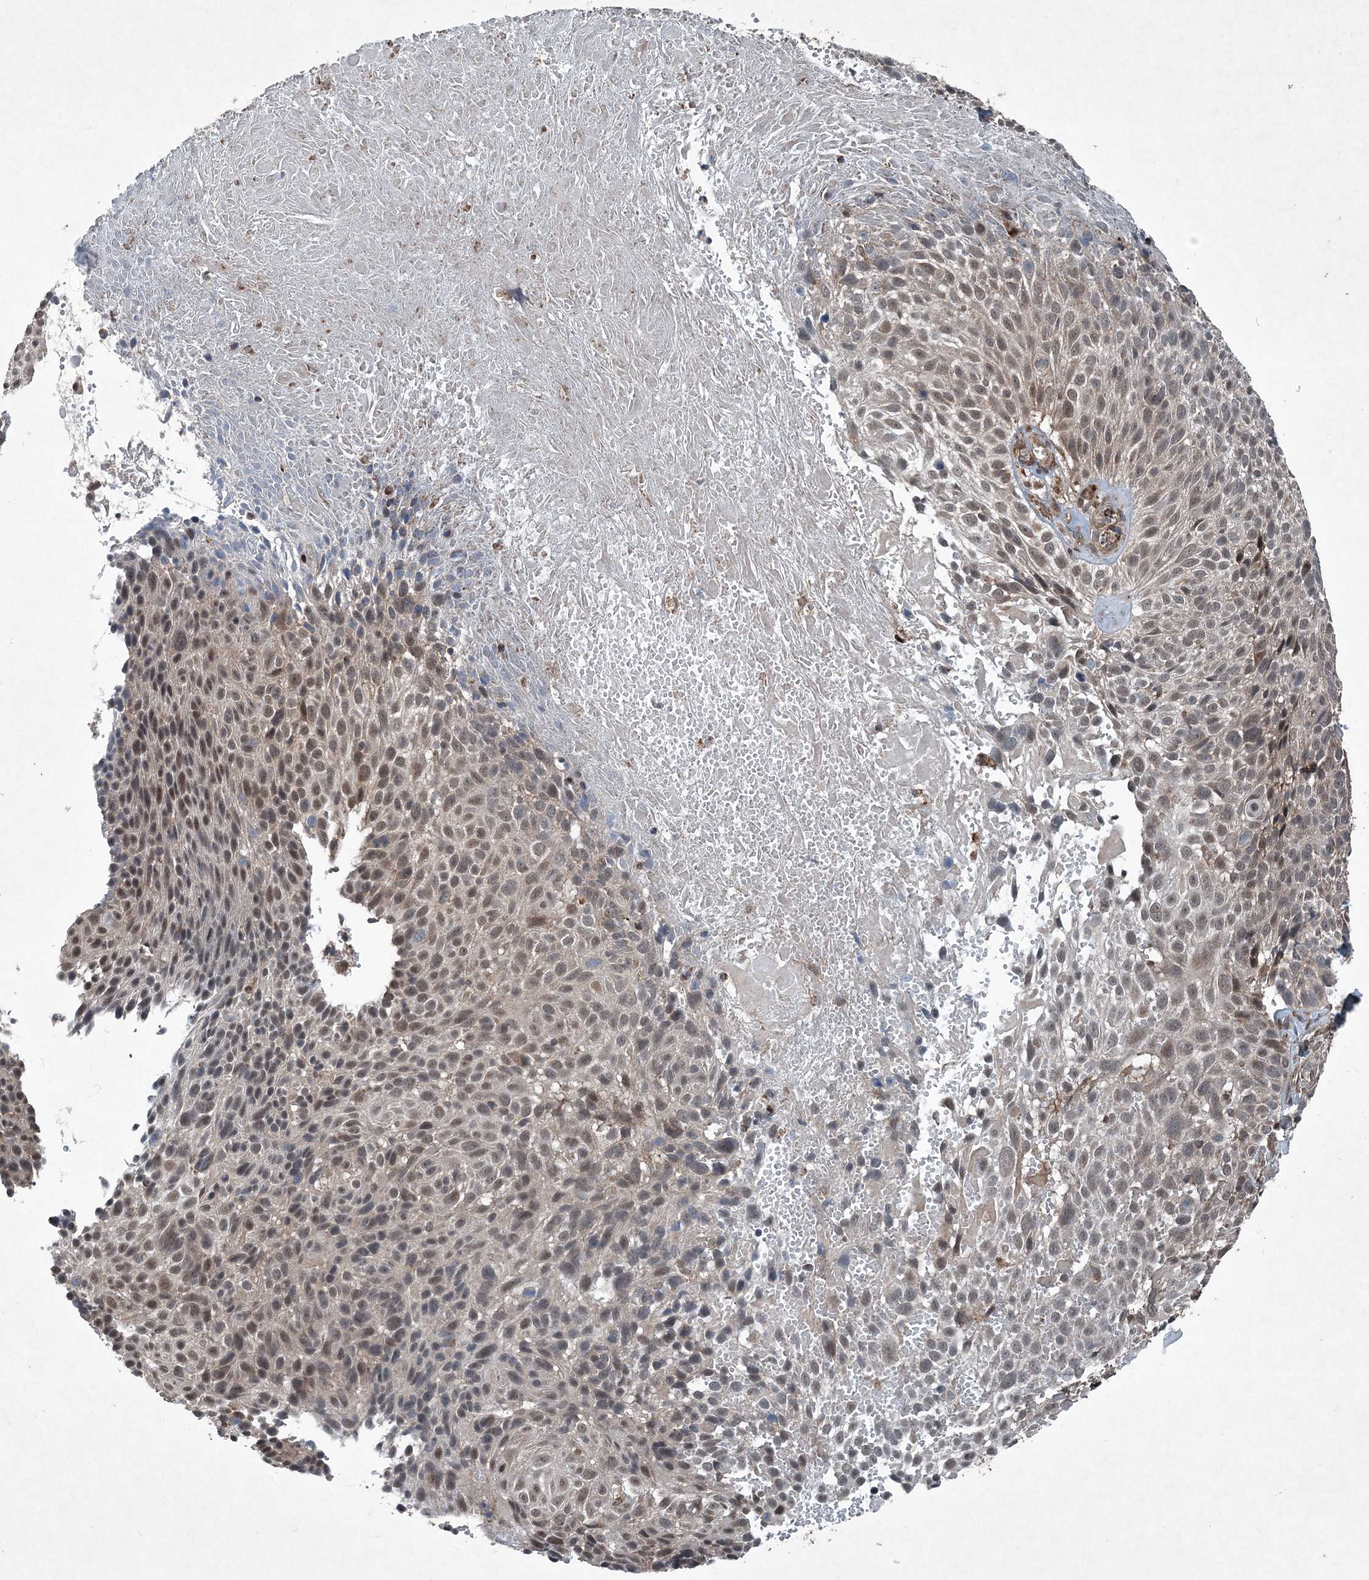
{"staining": {"intensity": "moderate", "quantity": "25%-75%", "location": "cytoplasmic/membranous,nuclear"}, "tissue": "cervical cancer", "cell_type": "Tumor cells", "image_type": "cancer", "snomed": [{"axis": "morphology", "description": "Squamous cell carcinoma, NOS"}, {"axis": "topography", "description": "Cervix"}], "caption": "This is an image of immunohistochemistry (IHC) staining of cervical squamous cell carcinoma, which shows moderate staining in the cytoplasmic/membranous and nuclear of tumor cells.", "gene": "NDUFA2", "patient": {"sex": "female", "age": 74}}